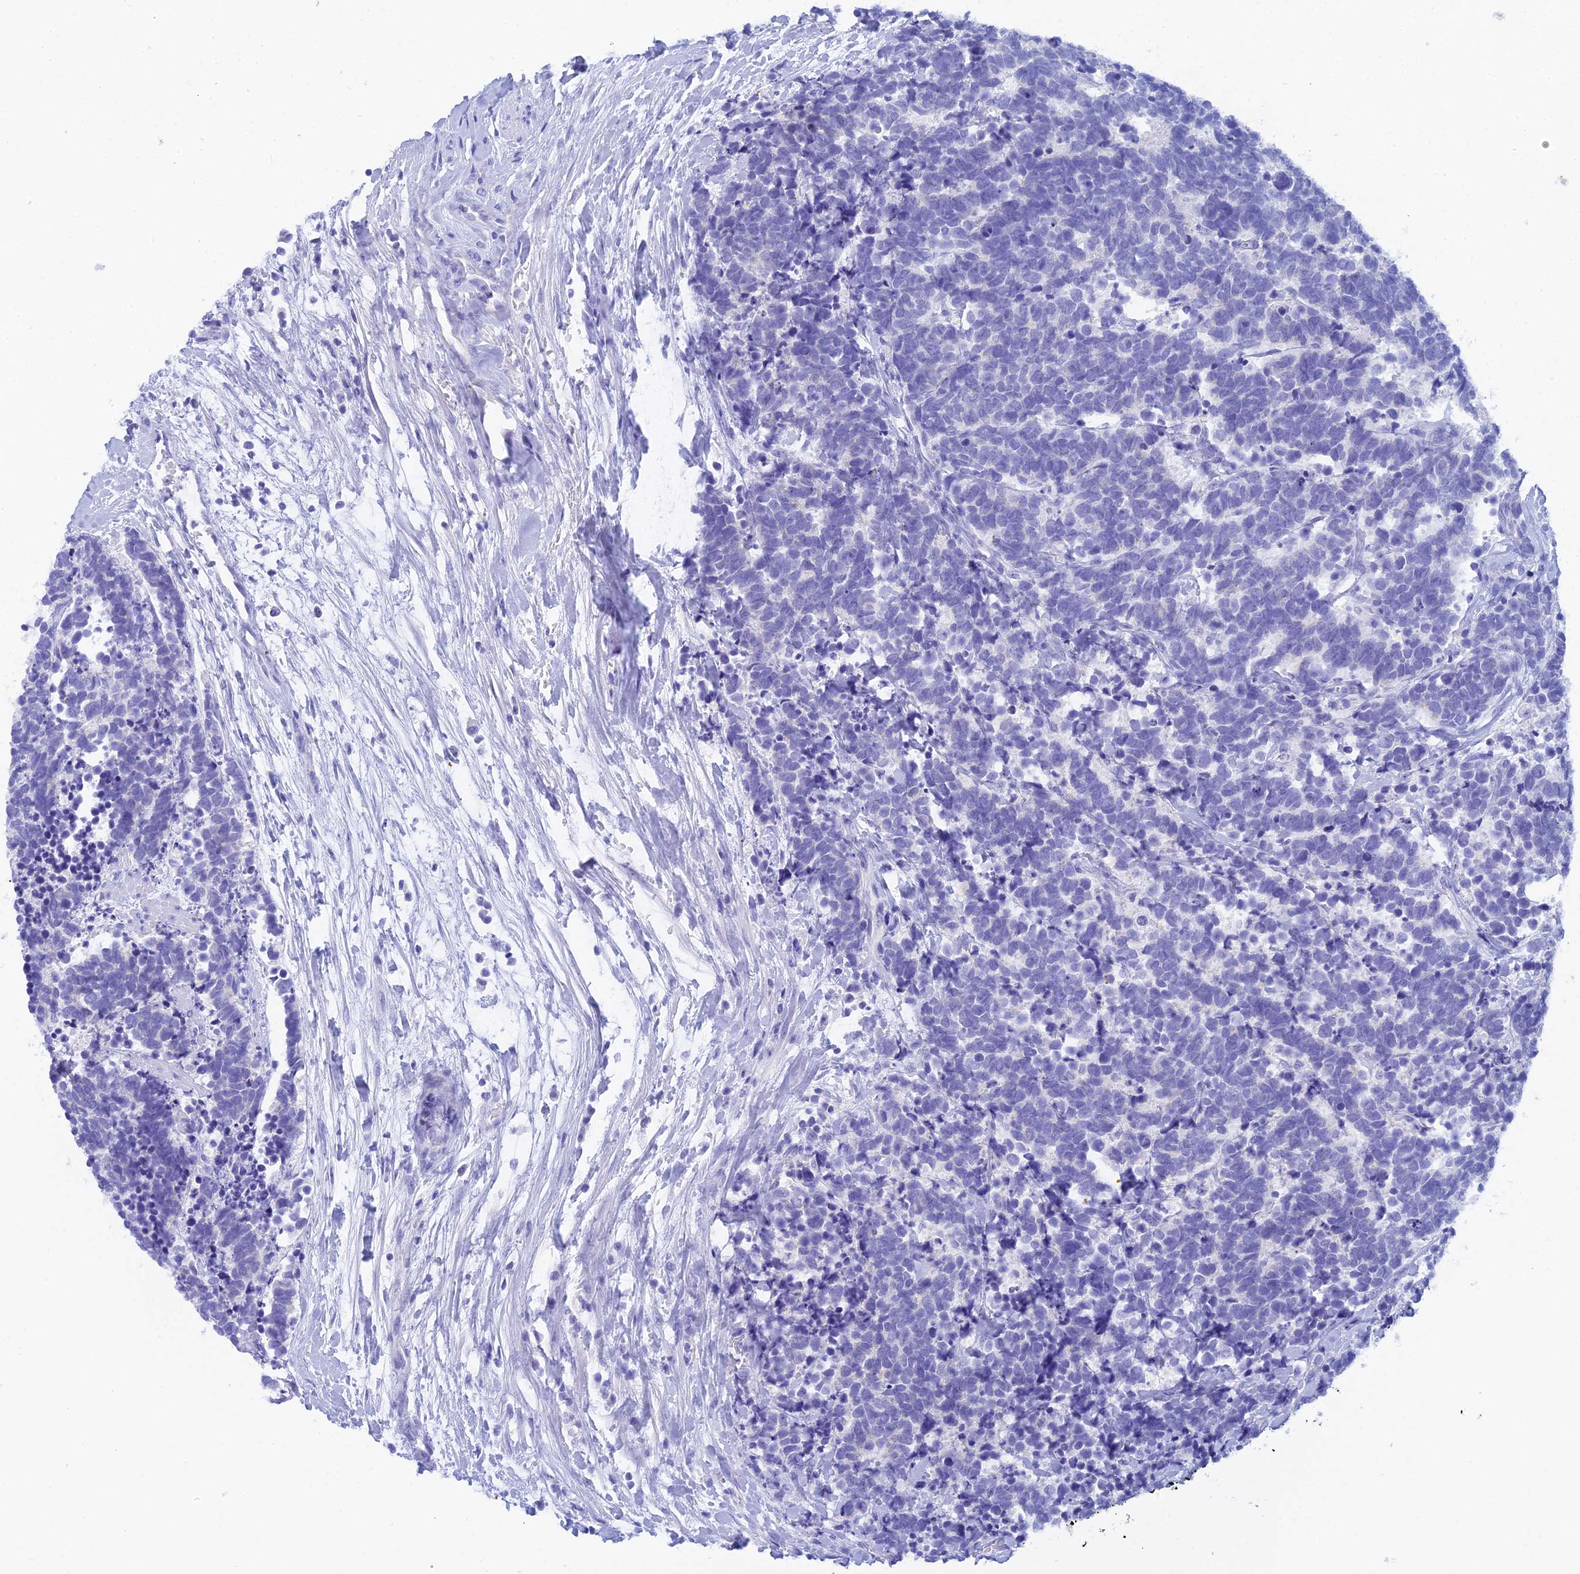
{"staining": {"intensity": "negative", "quantity": "none", "location": "none"}, "tissue": "carcinoid", "cell_type": "Tumor cells", "image_type": "cancer", "snomed": [{"axis": "morphology", "description": "Carcinoma, NOS"}, {"axis": "morphology", "description": "Carcinoid, malignant, NOS"}, {"axis": "topography", "description": "Prostate"}], "caption": "DAB immunohistochemical staining of carcinoid (malignant) displays no significant staining in tumor cells.", "gene": "REG1A", "patient": {"sex": "male", "age": 57}}